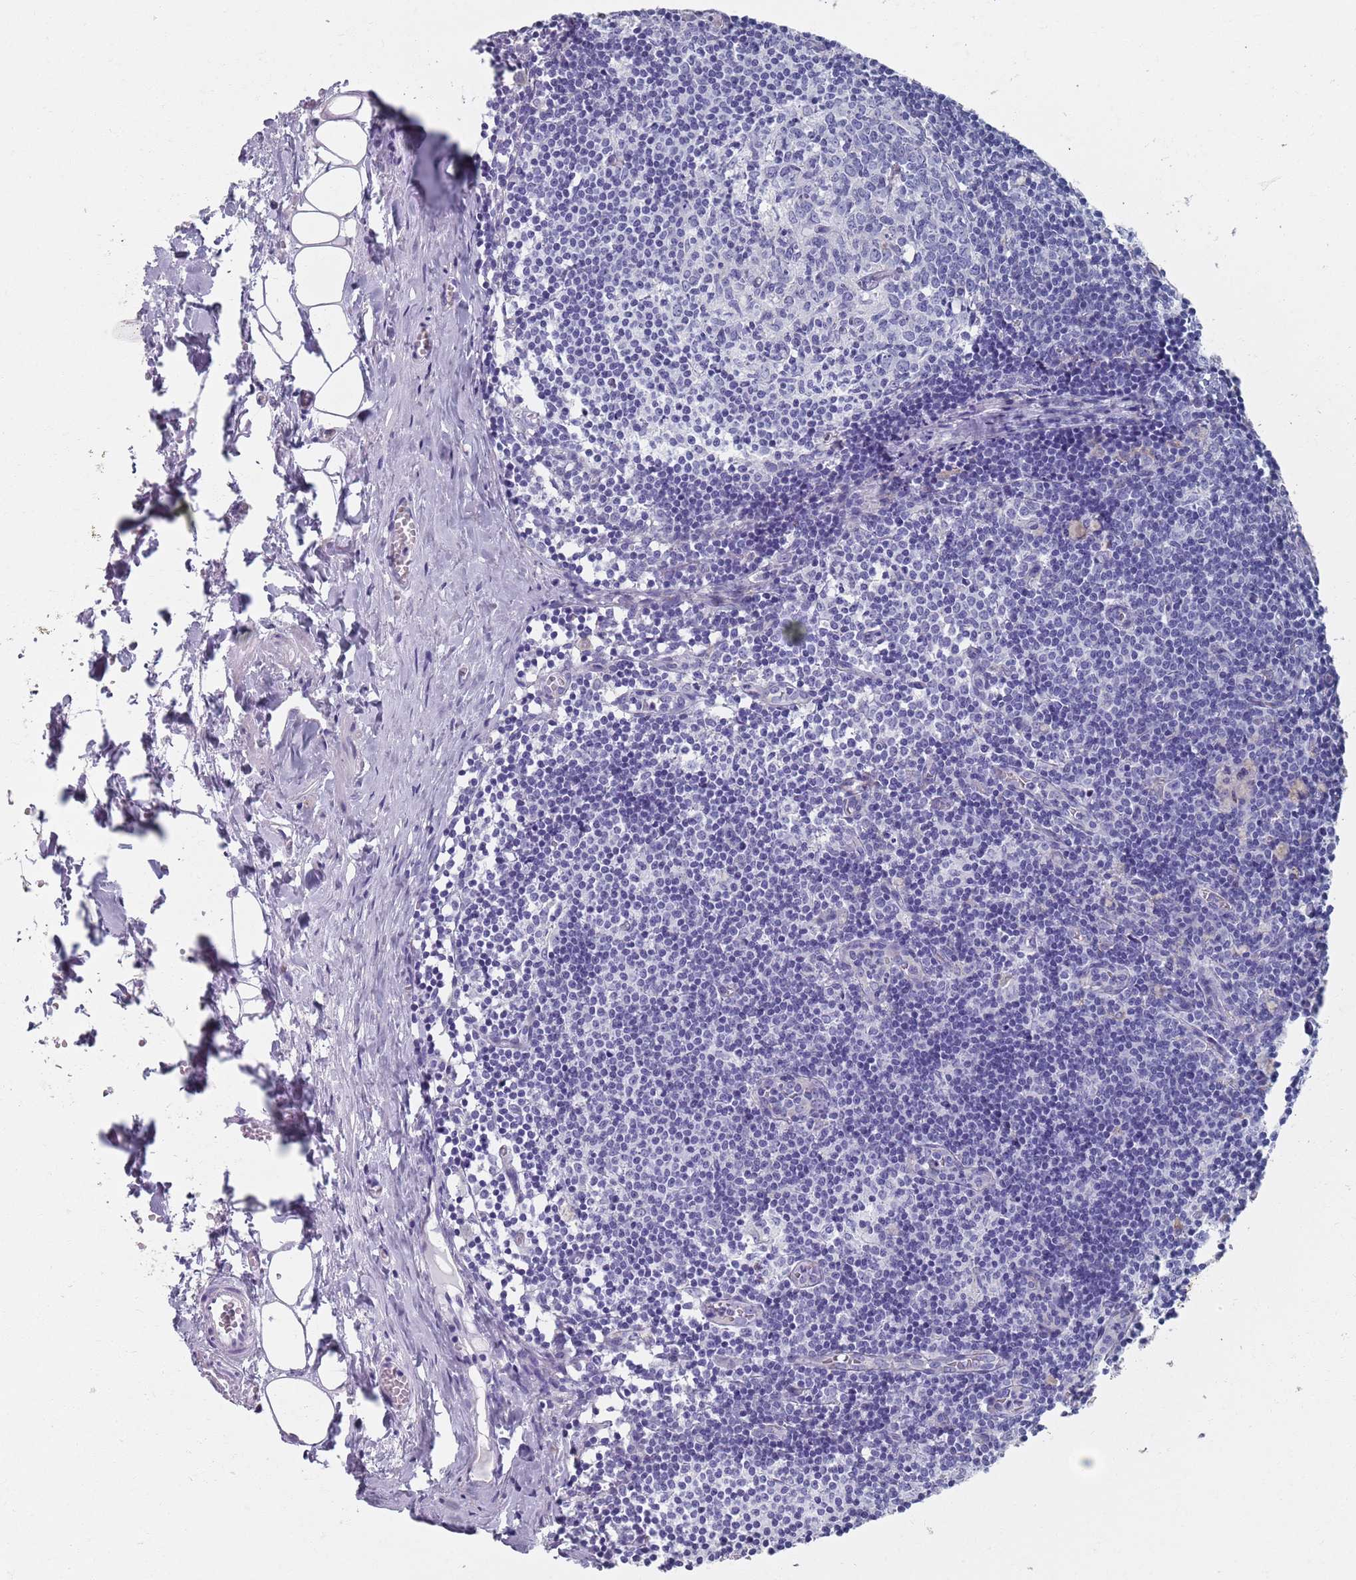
{"staining": {"intensity": "negative", "quantity": "none", "location": "none"}, "tissue": "lymph node", "cell_type": "Germinal center cells", "image_type": "normal", "snomed": [{"axis": "morphology", "description": "Normal tissue, NOS"}, {"axis": "topography", "description": "Lymph node"}], "caption": "The IHC micrograph has no significant positivity in germinal center cells of lymph node. (Immunohistochemistry (ihc), brightfield microscopy, high magnification).", "gene": "PLOD1", "patient": {"sex": "female", "age": 42}}